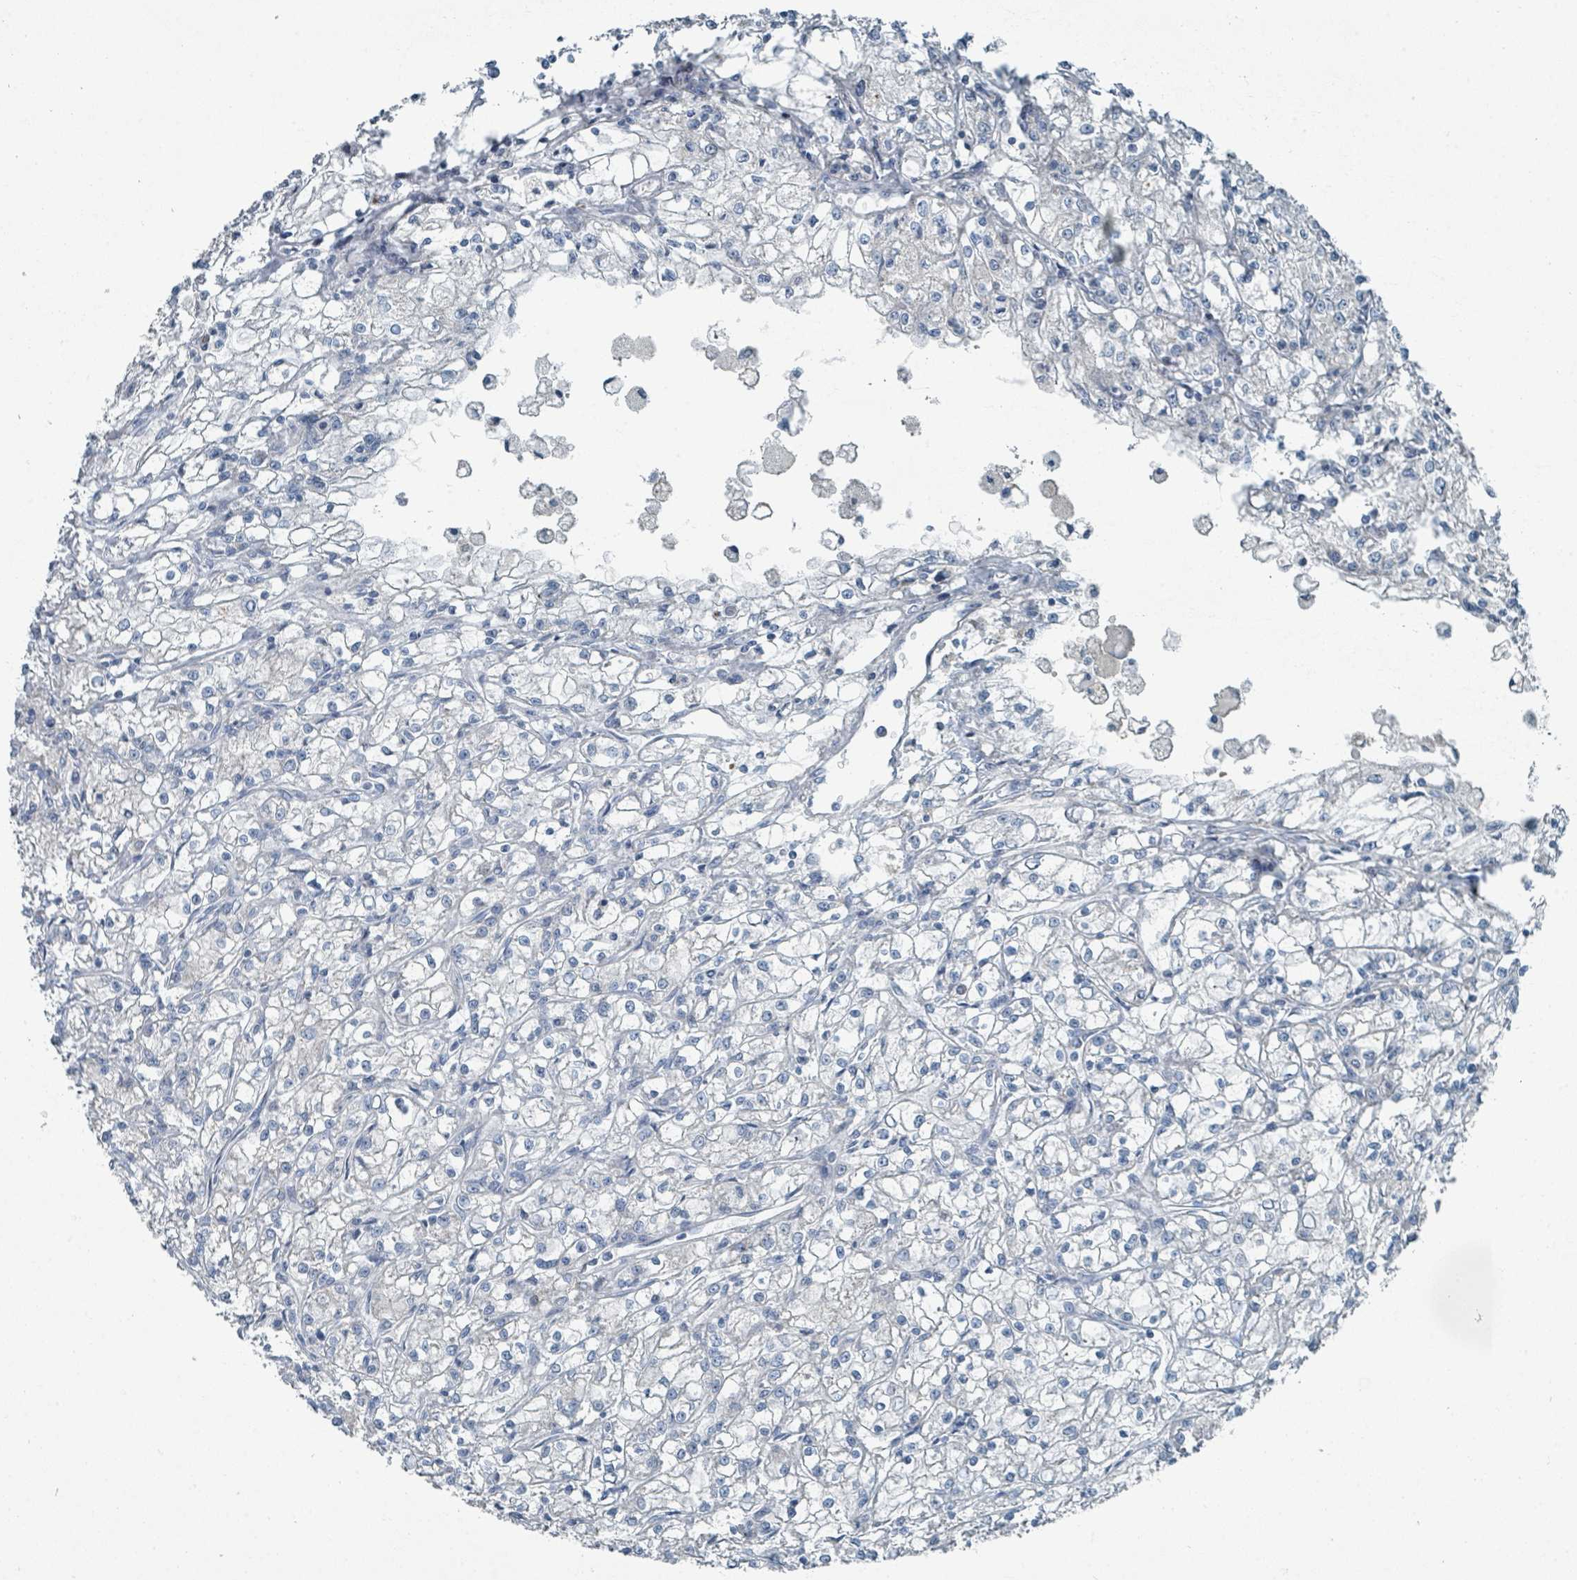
{"staining": {"intensity": "negative", "quantity": "none", "location": "none"}, "tissue": "renal cancer", "cell_type": "Tumor cells", "image_type": "cancer", "snomed": [{"axis": "morphology", "description": "Adenocarcinoma, NOS"}, {"axis": "topography", "description": "Kidney"}], "caption": "Adenocarcinoma (renal) was stained to show a protein in brown. There is no significant staining in tumor cells. (Stains: DAB (3,3'-diaminobenzidine) IHC with hematoxylin counter stain, Microscopy: brightfield microscopy at high magnification).", "gene": "RASA4", "patient": {"sex": "female", "age": 59}}